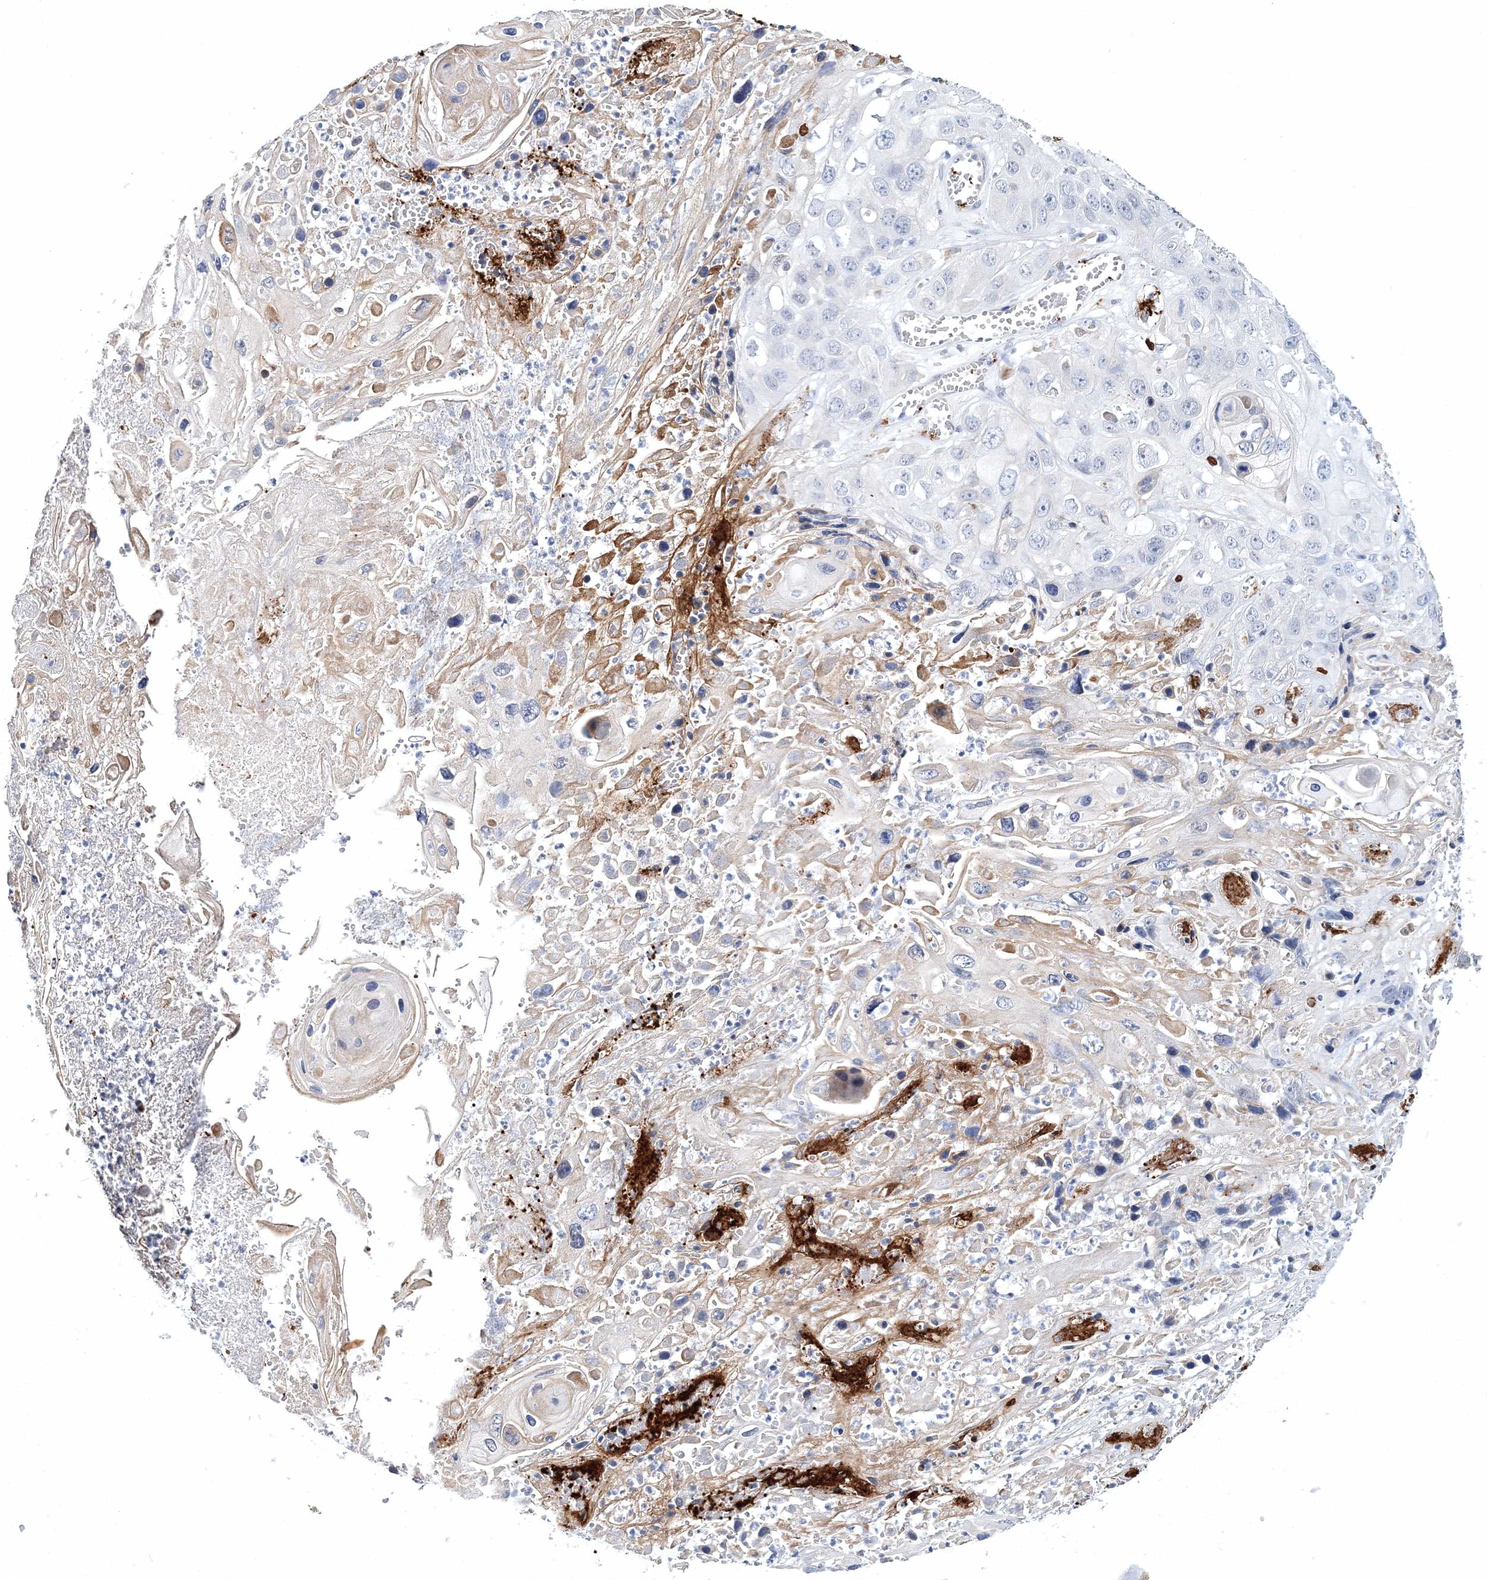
{"staining": {"intensity": "weak", "quantity": "<25%", "location": "cytoplasmic/membranous"}, "tissue": "skin cancer", "cell_type": "Tumor cells", "image_type": "cancer", "snomed": [{"axis": "morphology", "description": "Squamous cell carcinoma, NOS"}, {"axis": "topography", "description": "Skin"}], "caption": "Image shows no significant protein positivity in tumor cells of squamous cell carcinoma (skin).", "gene": "MYOZ2", "patient": {"sex": "male", "age": 55}}